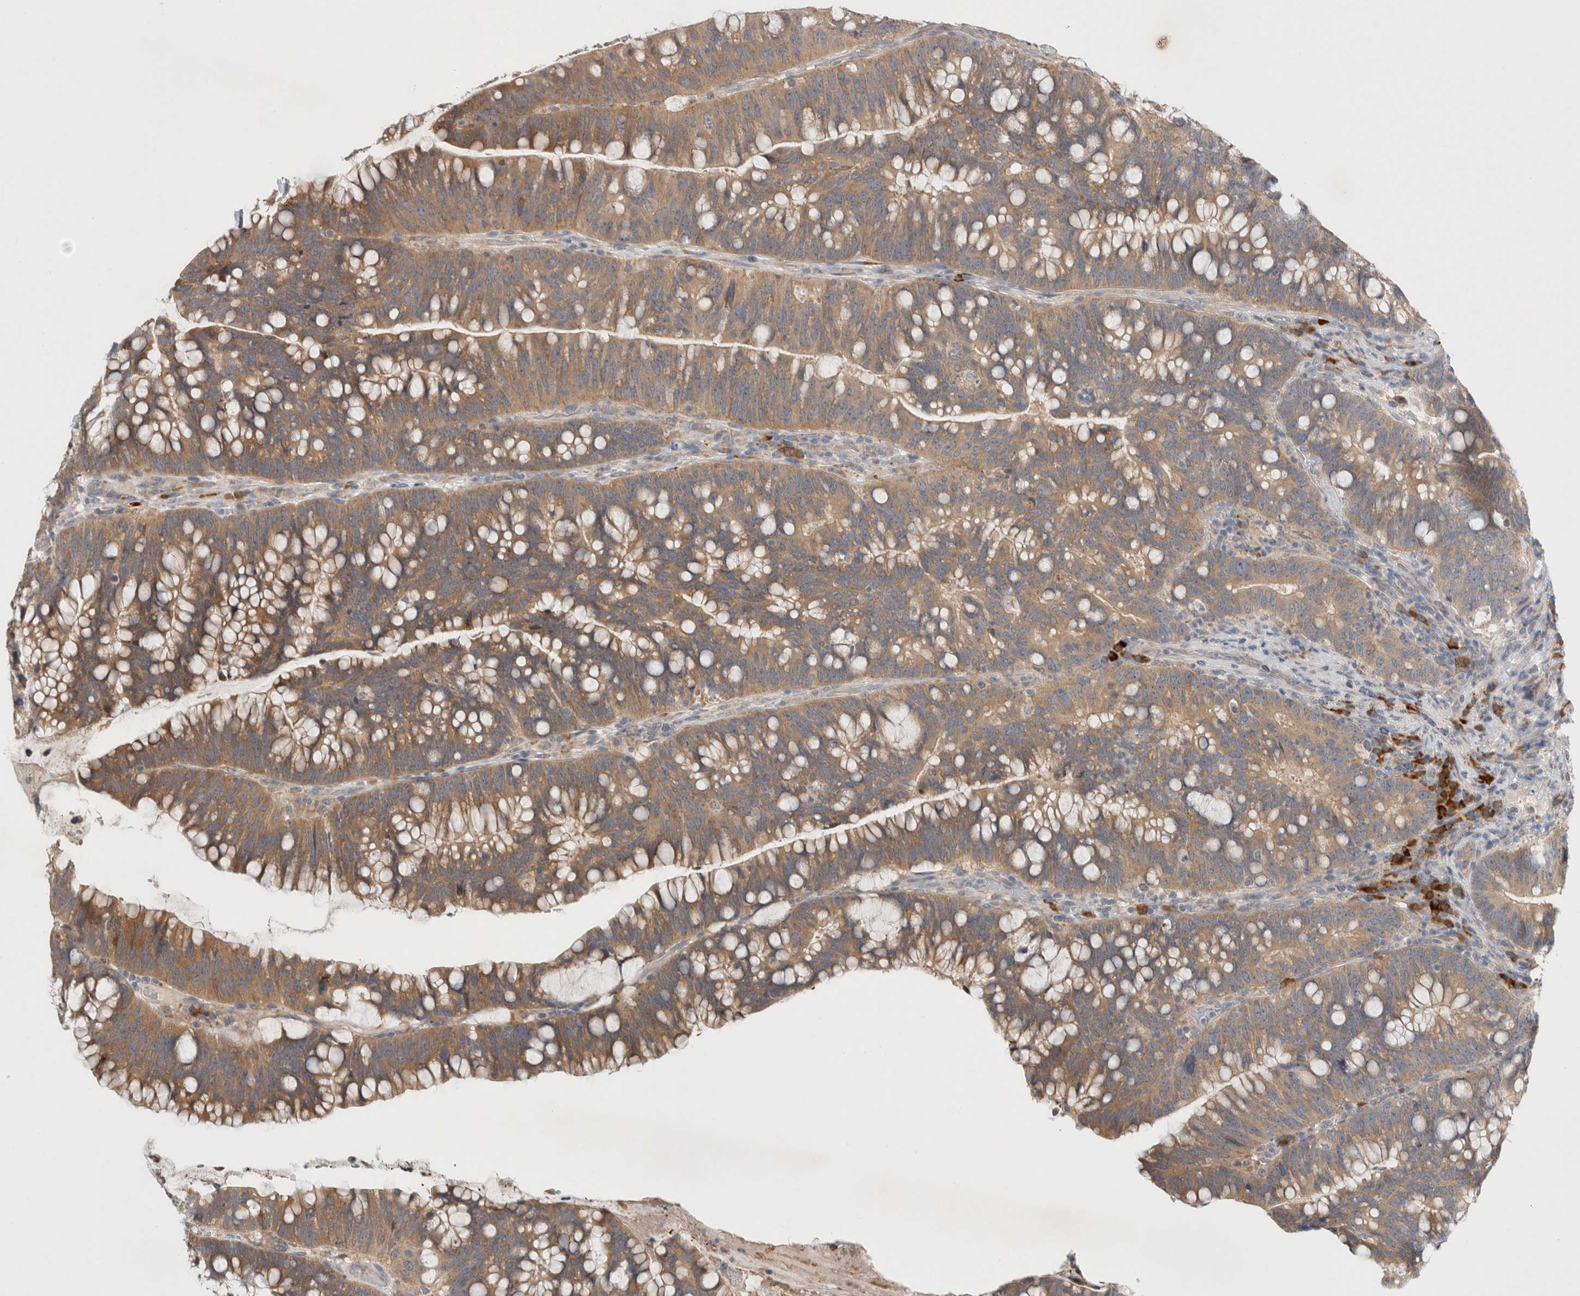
{"staining": {"intensity": "moderate", "quantity": ">75%", "location": "cytoplasmic/membranous"}, "tissue": "colorectal cancer", "cell_type": "Tumor cells", "image_type": "cancer", "snomed": [{"axis": "morphology", "description": "Adenocarcinoma, NOS"}, {"axis": "topography", "description": "Colon"}], "caption": "Adenocarcinoma (colorectal) stained for a protein reveals moderate cytoplasmic/membranous positivity in tumor cells. The protein is shown in brown color, while the nuclei are stained blue.", "gene": "NEDD4L", "patient": {"sex": "female", "age": 66}}